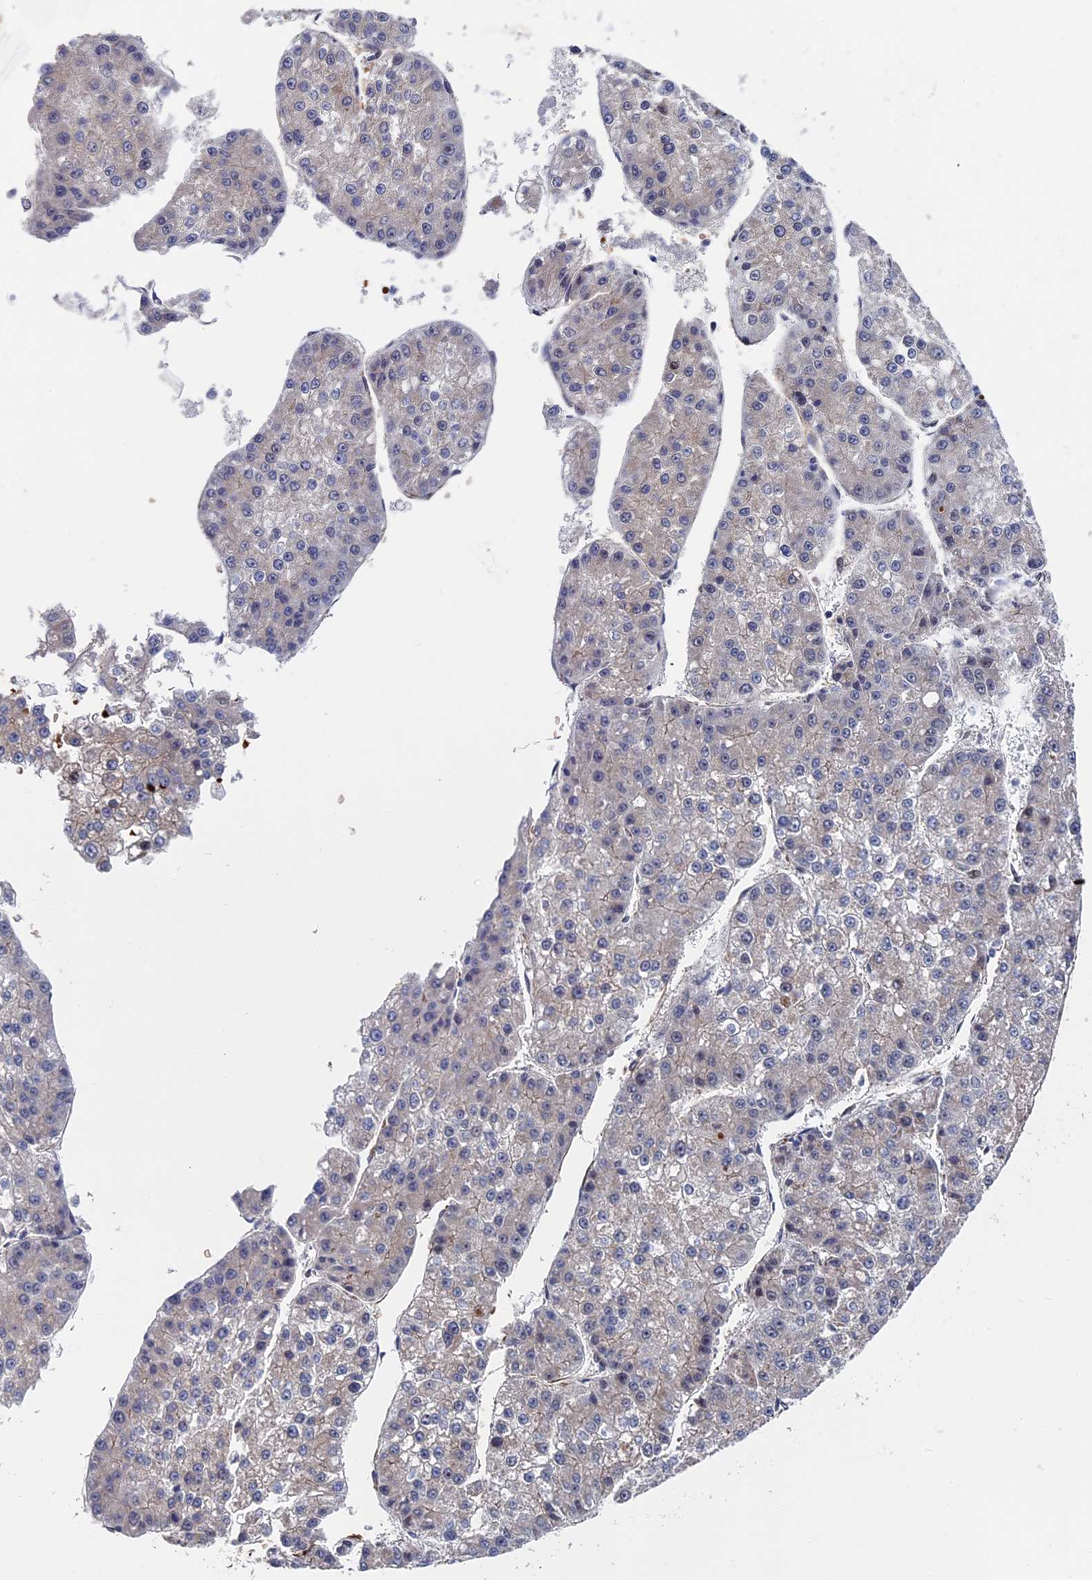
{"staining": {"intensity": "weak", "quantity": "<25%", "location": "cytoplasmic/membranous"}, "tissue": "liver cancer", "cell_type": "Tumor cells", "image_type": "cancer", "snomed": [{"axis": "morphology", "description": "Carcinoma, Hepatocellular, NOS"}, {"axis": "topography", "description": "Liver"}], "caption": "The immunohistochemistry (IHC) photomicrograph has no significant expression in tumor cells of hepatocellular carcinoma (liver) tissue.", "gene": "EXOSC9", "patient": {"sex": "female", "age": 73}}